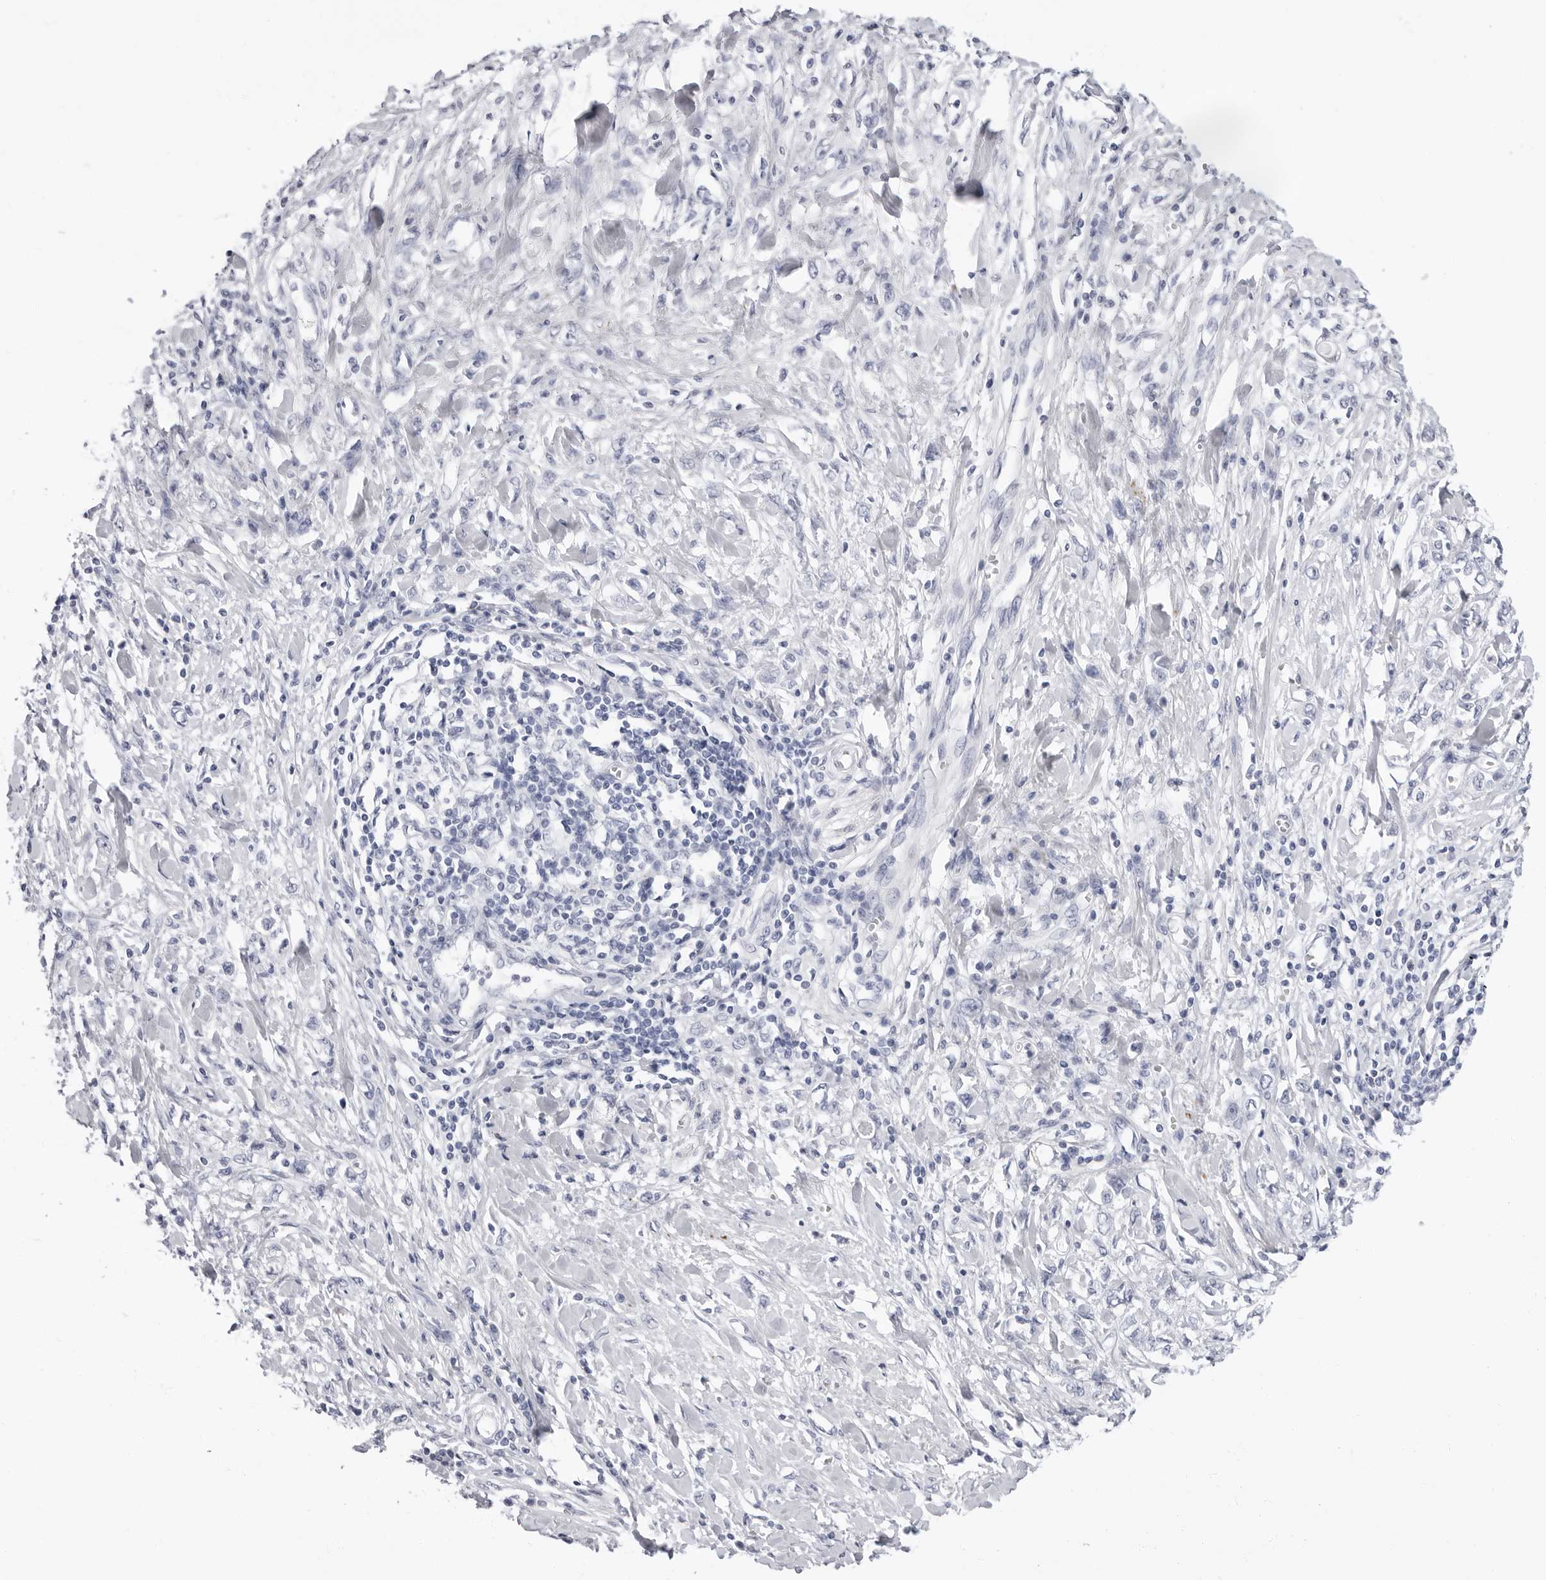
{"staining": {"intensity": "negative", "quantity": "none", "location": "none"}, "tissue": "stomach cancer", "cell_type": "Tumor cells", "image_type": "cancer", "snomed": [{"axis": "morphology", "description": "Adenocarcinoma, NOS"}, {"axis": "topography", "description": "Stomach"}], "caption": "Adenocarcinoma (stomach) stained for a protein using immunohistochemistry (IHC) displays no expression tumor cells.", "gene": "ERICH3", "patient": {"sex": "female", "age": 76}}